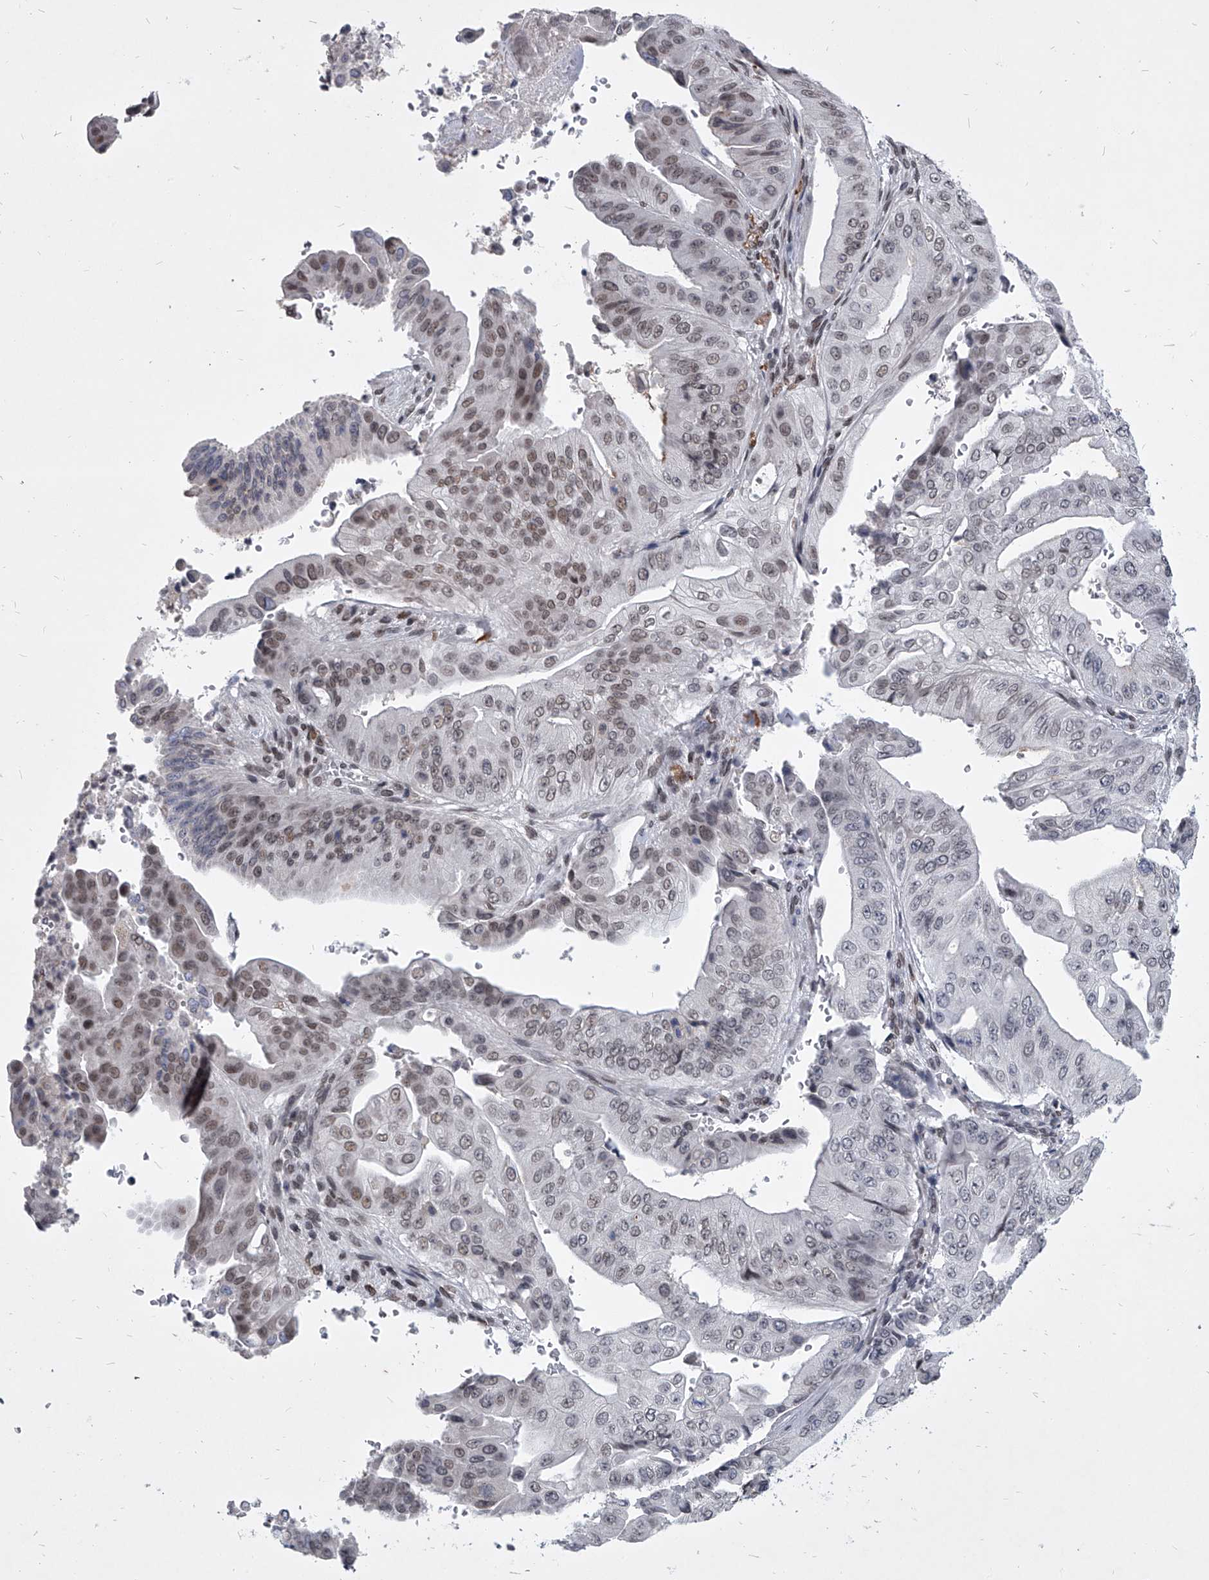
{"staining": {"intensity": "weak", "quantity": "25%-75%", "location": "nuclear"}, "tissue": "pancreatic cancer", "cell_type": "Tumor cells", "image_type": "cancer", "snomed": [{"axis": "morphology", "description": "Adenocarcinoma, NOS"}, {"axis": "topography", "description": "Pancreas"}], "caption": "Approximately 25%-75% of tumor cells in pancreatic cancer display weak nuclear protein positivity as visualized by brown immunohistochemical staining.", "gene": "PPIL4", "patient": {"sex": "female", "age": 77}}